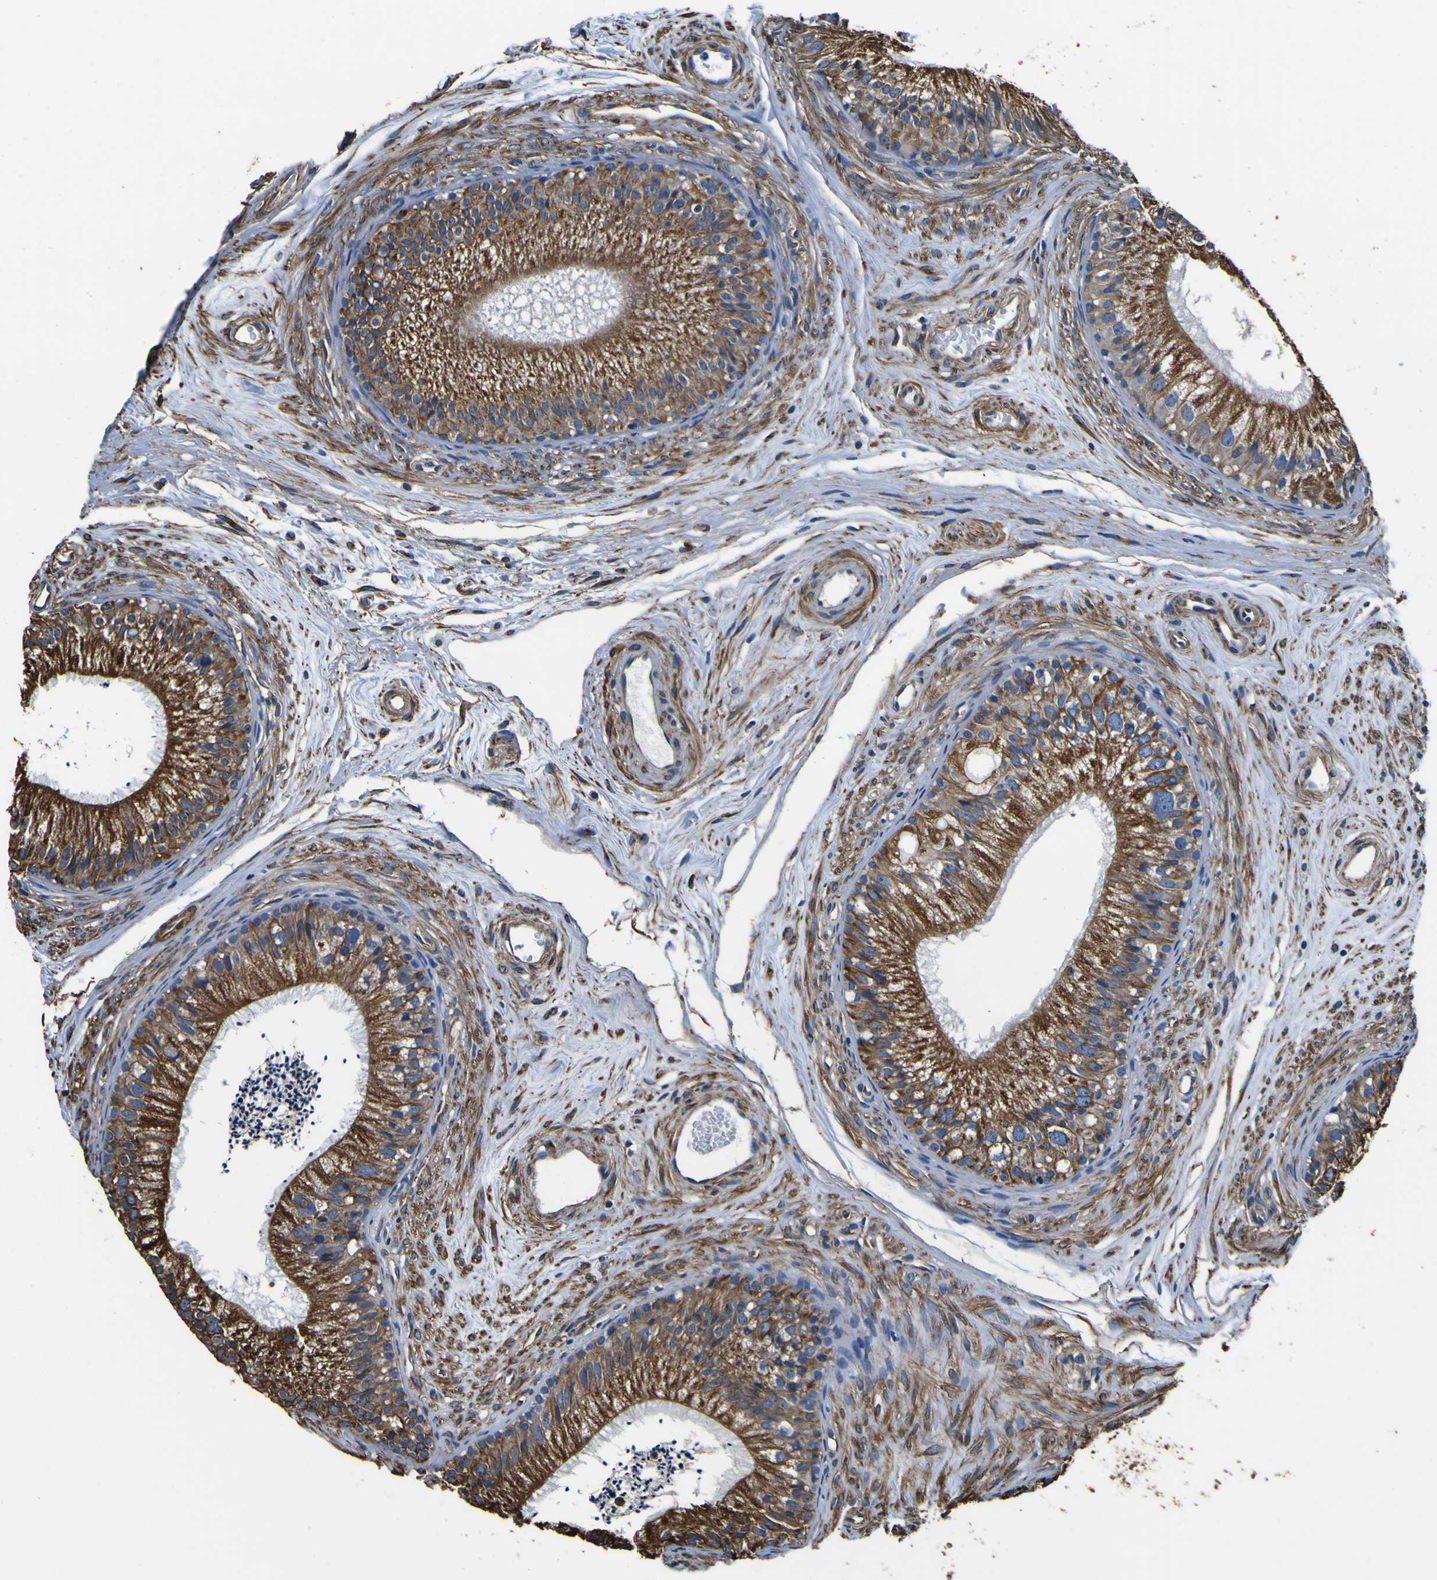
{"staining": {"intensity": "moderate", "quantity": ">75%", "location": "cytoplasmic/membranous"}, "tissue": "epididymis", "cell_type": "Glandular cells", "image_type": "normal", "snomed": [{"axis": "morphology", "description": "Normal tissue, NOS"}, {"axis": "topography", "description": "Epididymis"}], "caption": "Immunohistochemical staining of benign human epididymis shows moderate cytoplasmic/membranous protein expression in approximately >75% of glandular cells. The staining is performed using DAB (3,3'-diaminobenzidine) brown chromogen to label protein expression. The nuclei are counter-stained blue using hematoxylin.", "gene": "TUBA1B", "patient": {"sex": "male", "age": 56}}